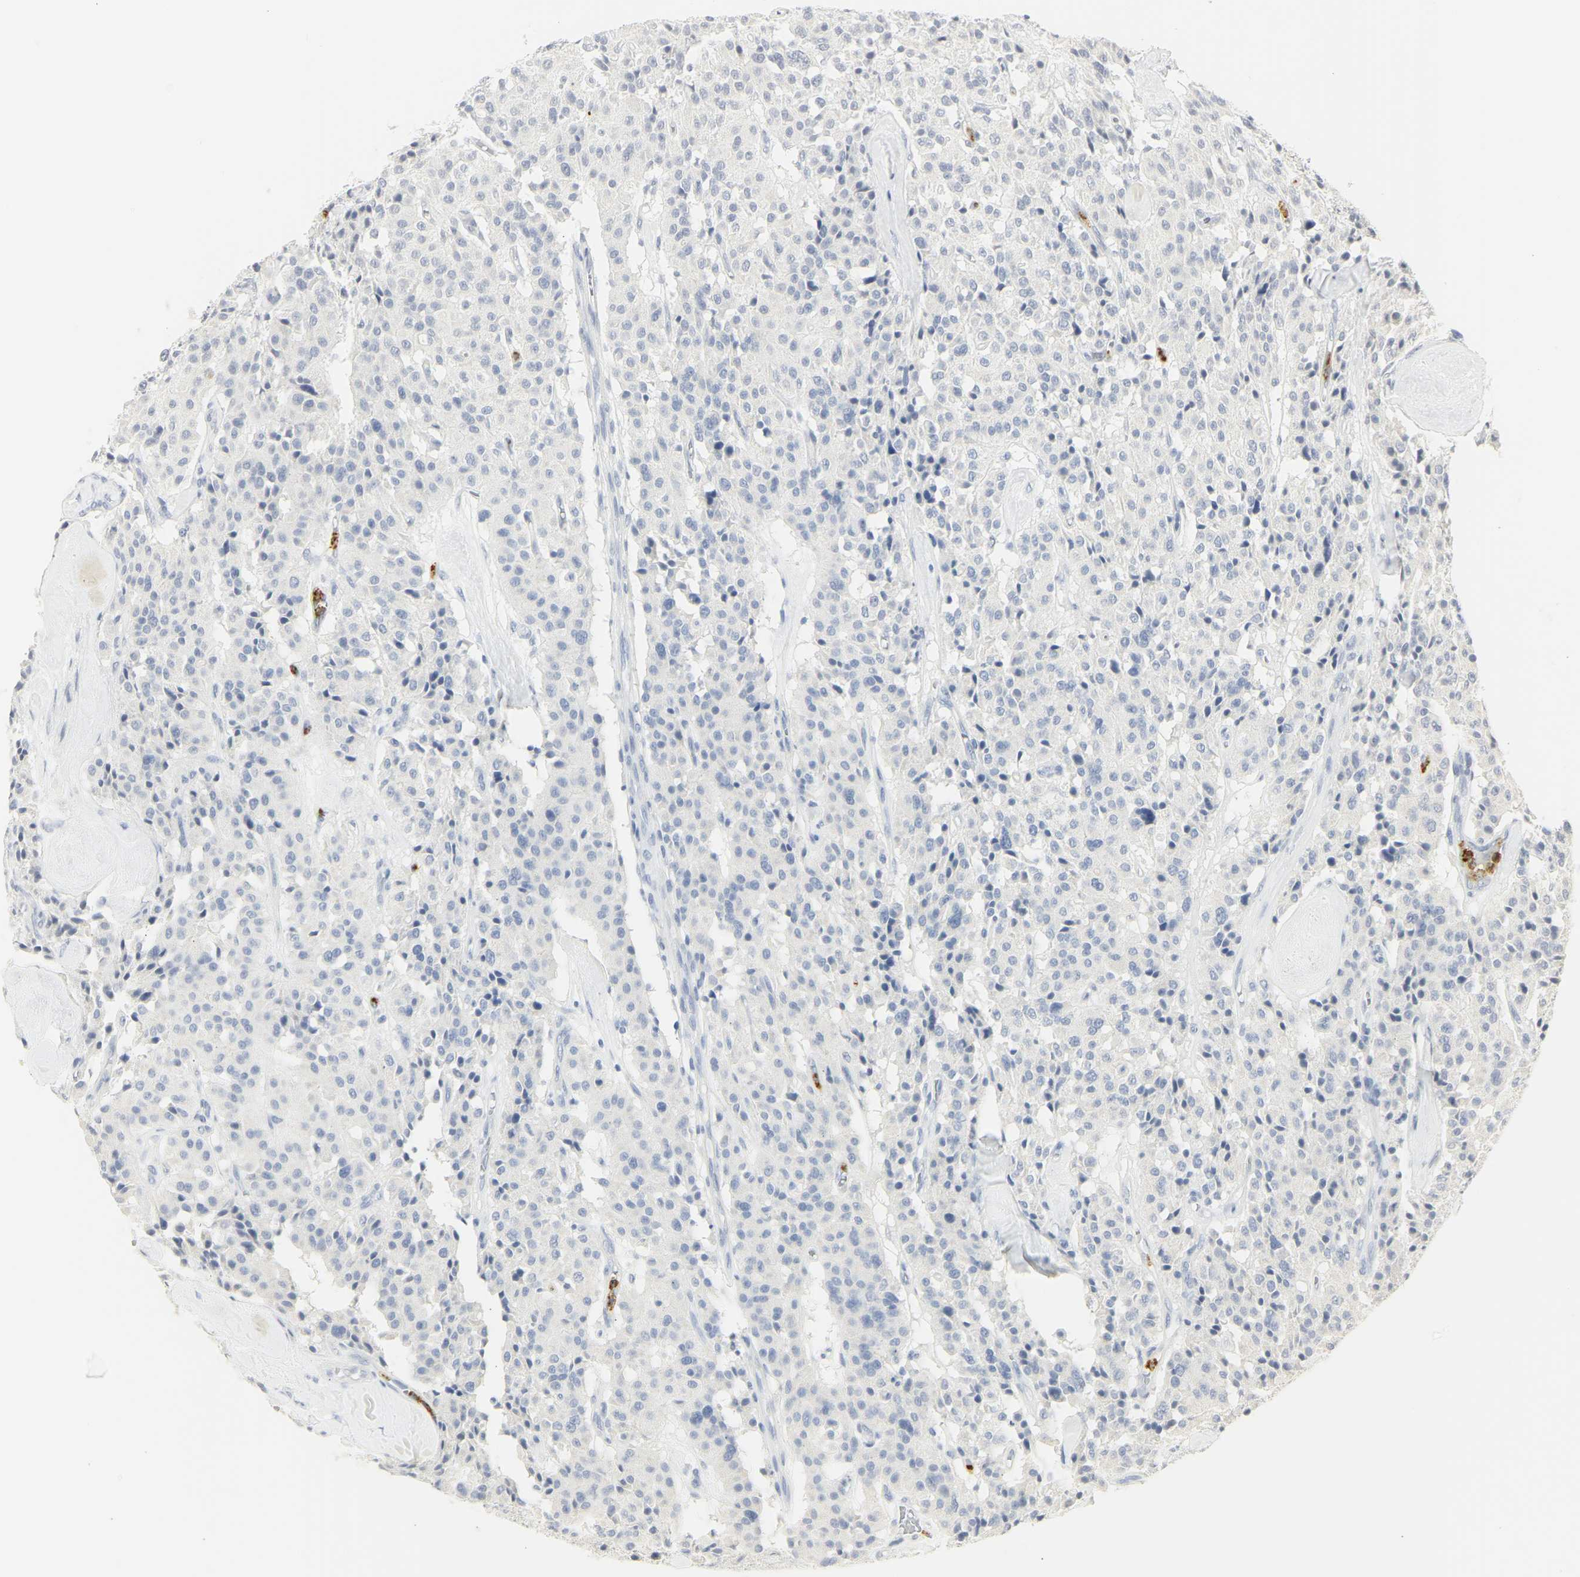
{"staining": {"intensity": "negative", "quantity": "none", "location": "none"}, "tissue": "carcinoid", "cell_type": "Tumor cells", "image_type": "cancer", "snomed": [{"axis": "morphology", "description": "Carcinoid, malignant, NOS"}, {"axis": "topography", "description": "Lung"}], "caption": "A high-resolution image shows IHC staining of carcinoid, which displays no significant staining in tumor cells. (DAB (3,3'-diaminobenzidine) immunohistochemistry visualized using brightfield microscopy, high magnification).", "gene": "MPO", "patient": {"sex": "male", "age": 30}}